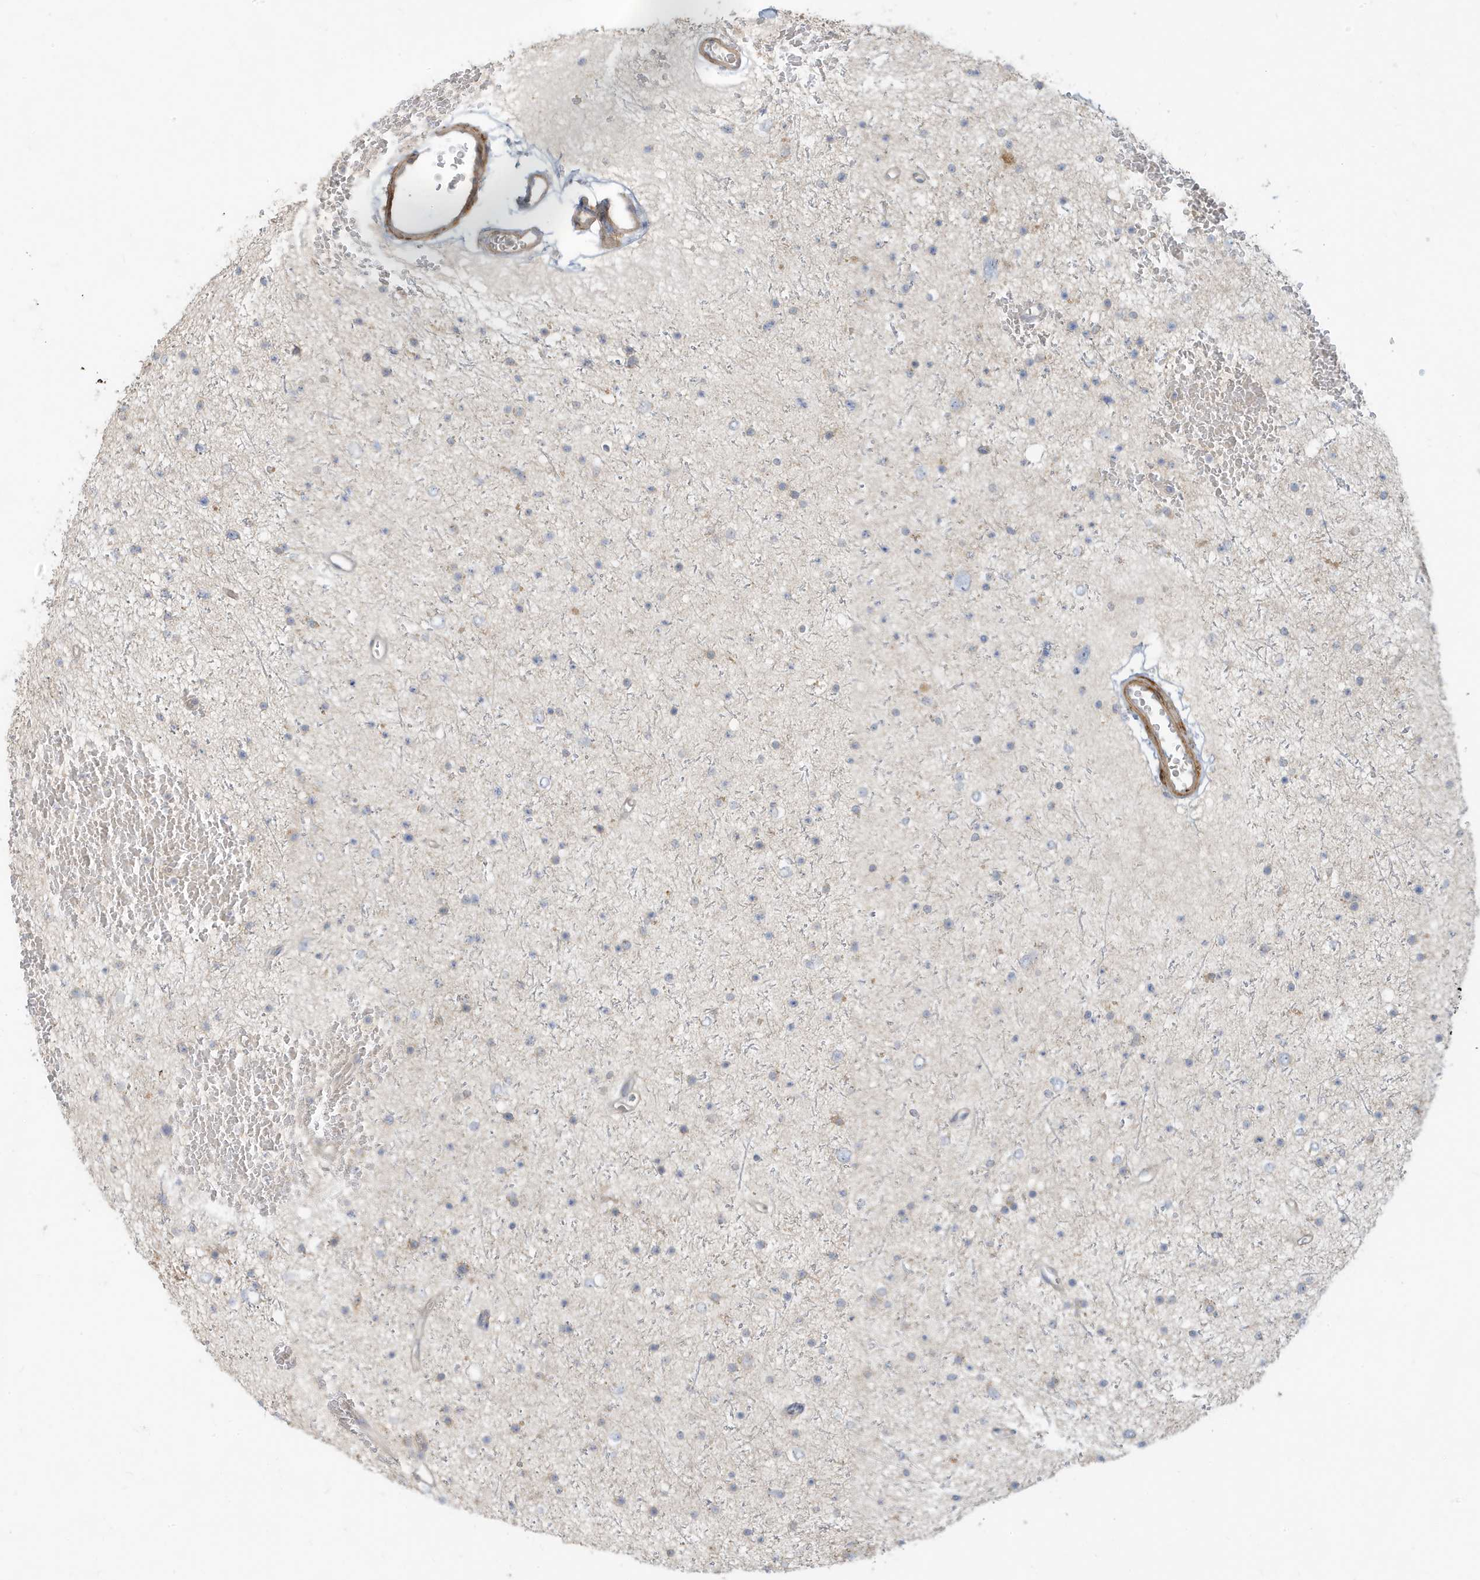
{"staining": {"intensity": "negative", "quantity": "none", "location": "none"}, "tissue": "glioma", "cell_type": "Tumor cells", "image_type": "cancer", "snomed": [{"axis": "morphology", "description": "Glioma, malignant, Low grade"}, {"axis": "topography", "description": "Brain"}], "caption": "A micrograph of human glioma is negative for staining in tumor cells. Brightfield microscopy of immunohistochemistry stained with DAB (brown) and hematoxylin (blue), captured at high magnification.", "gene": "MCOLN1", "patient": {"sex": "female", "age": 37}}